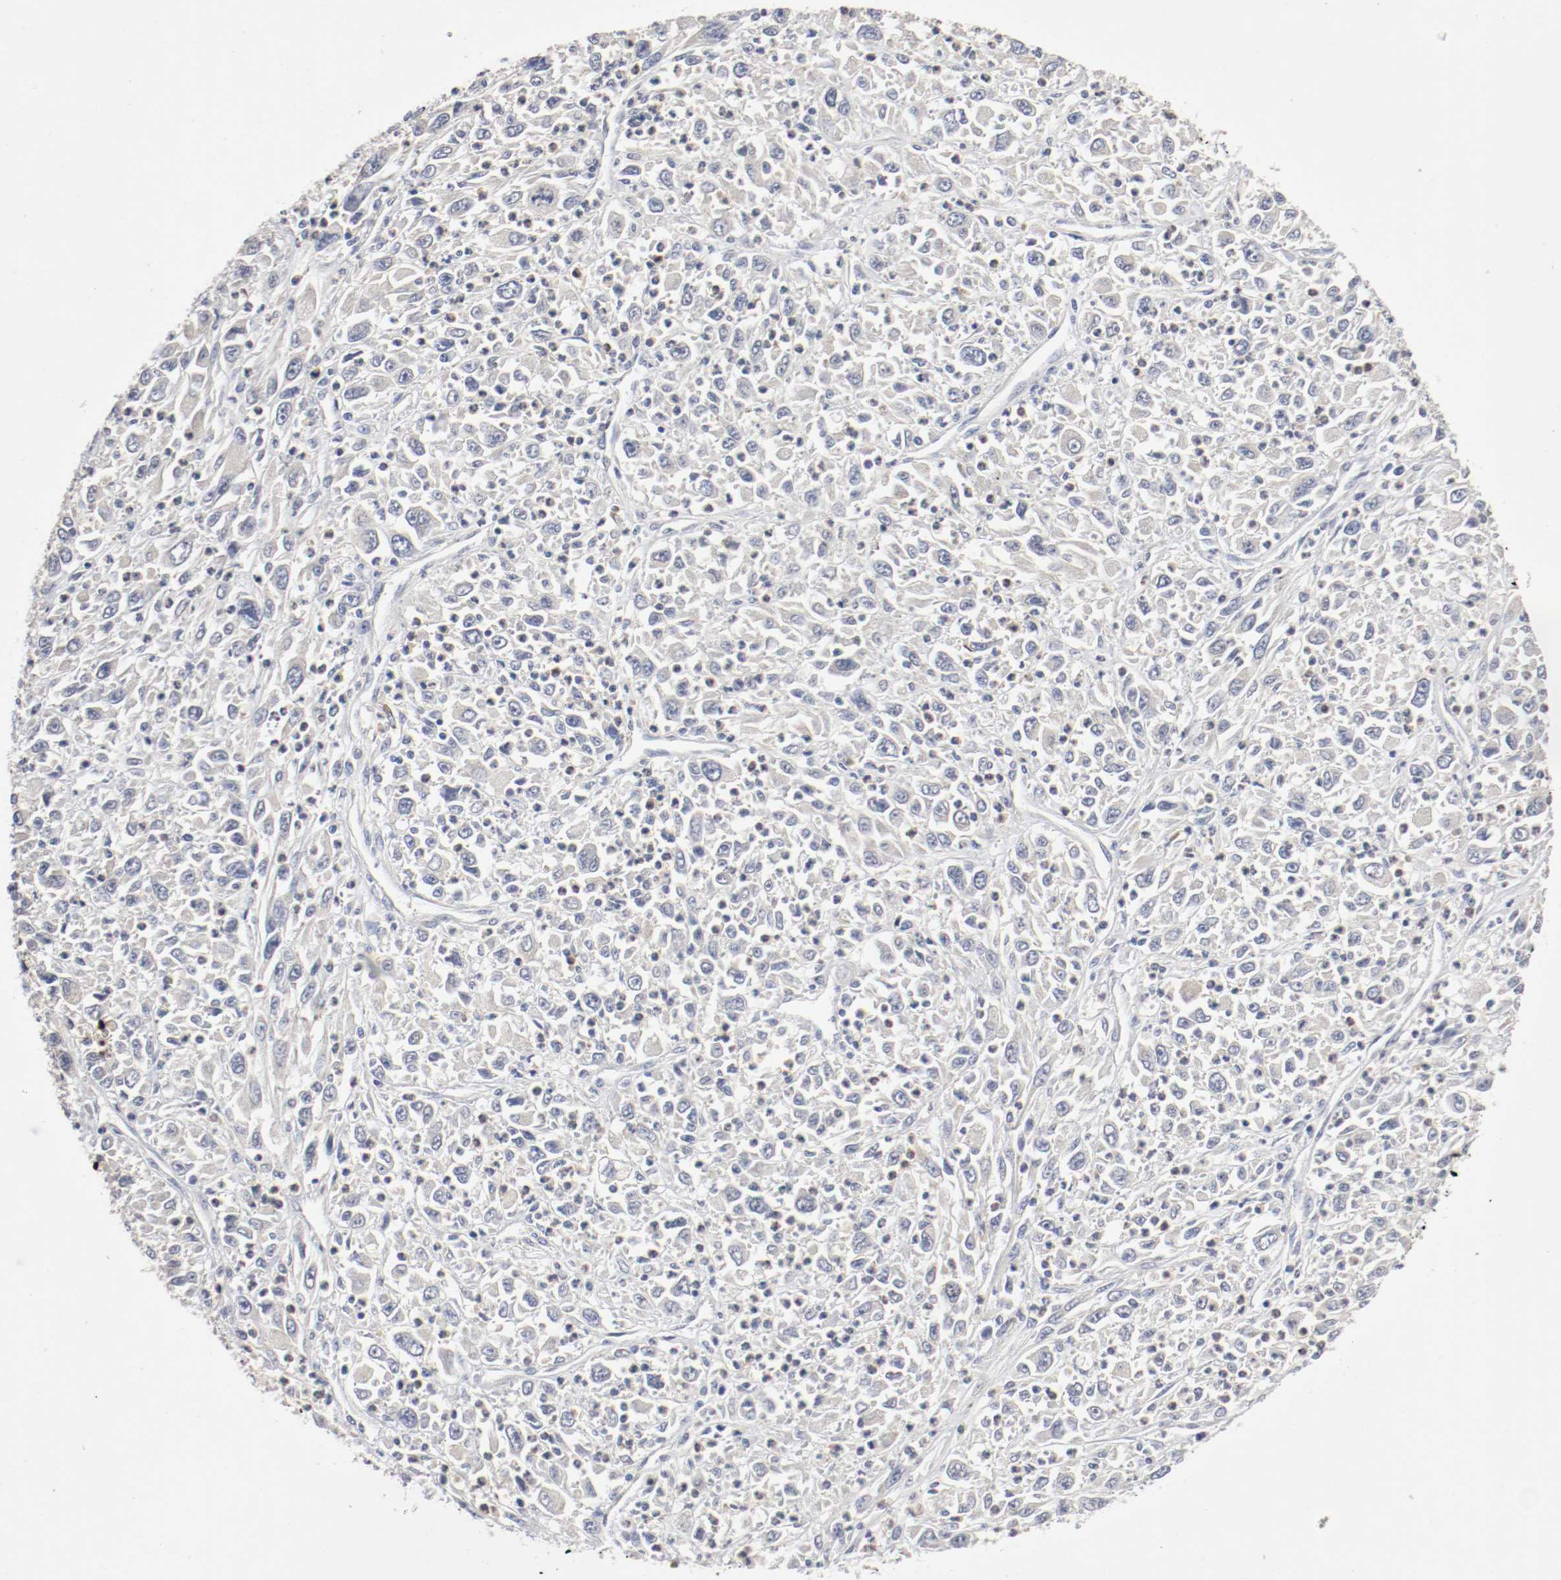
{"staining": {"intensity": "weak", "quantity": "<25%", "location": "cytoplasmic/membranous"}, "tissue": "melanoma", "cell_type": "Tumor cells", "image_type": "cancer", "snomed": [{"axis": "morphology", "description": "Malignant melanoma, Metastatic site"}, {"axis": "topography", "description": "Skin"}], "caption": "There is no significant positivity in tumor cells of melanoma. (IHC, brightfield microscopy, high magnification).", "gene": "REN", "patient": {"sex": "female", "age": 56}}